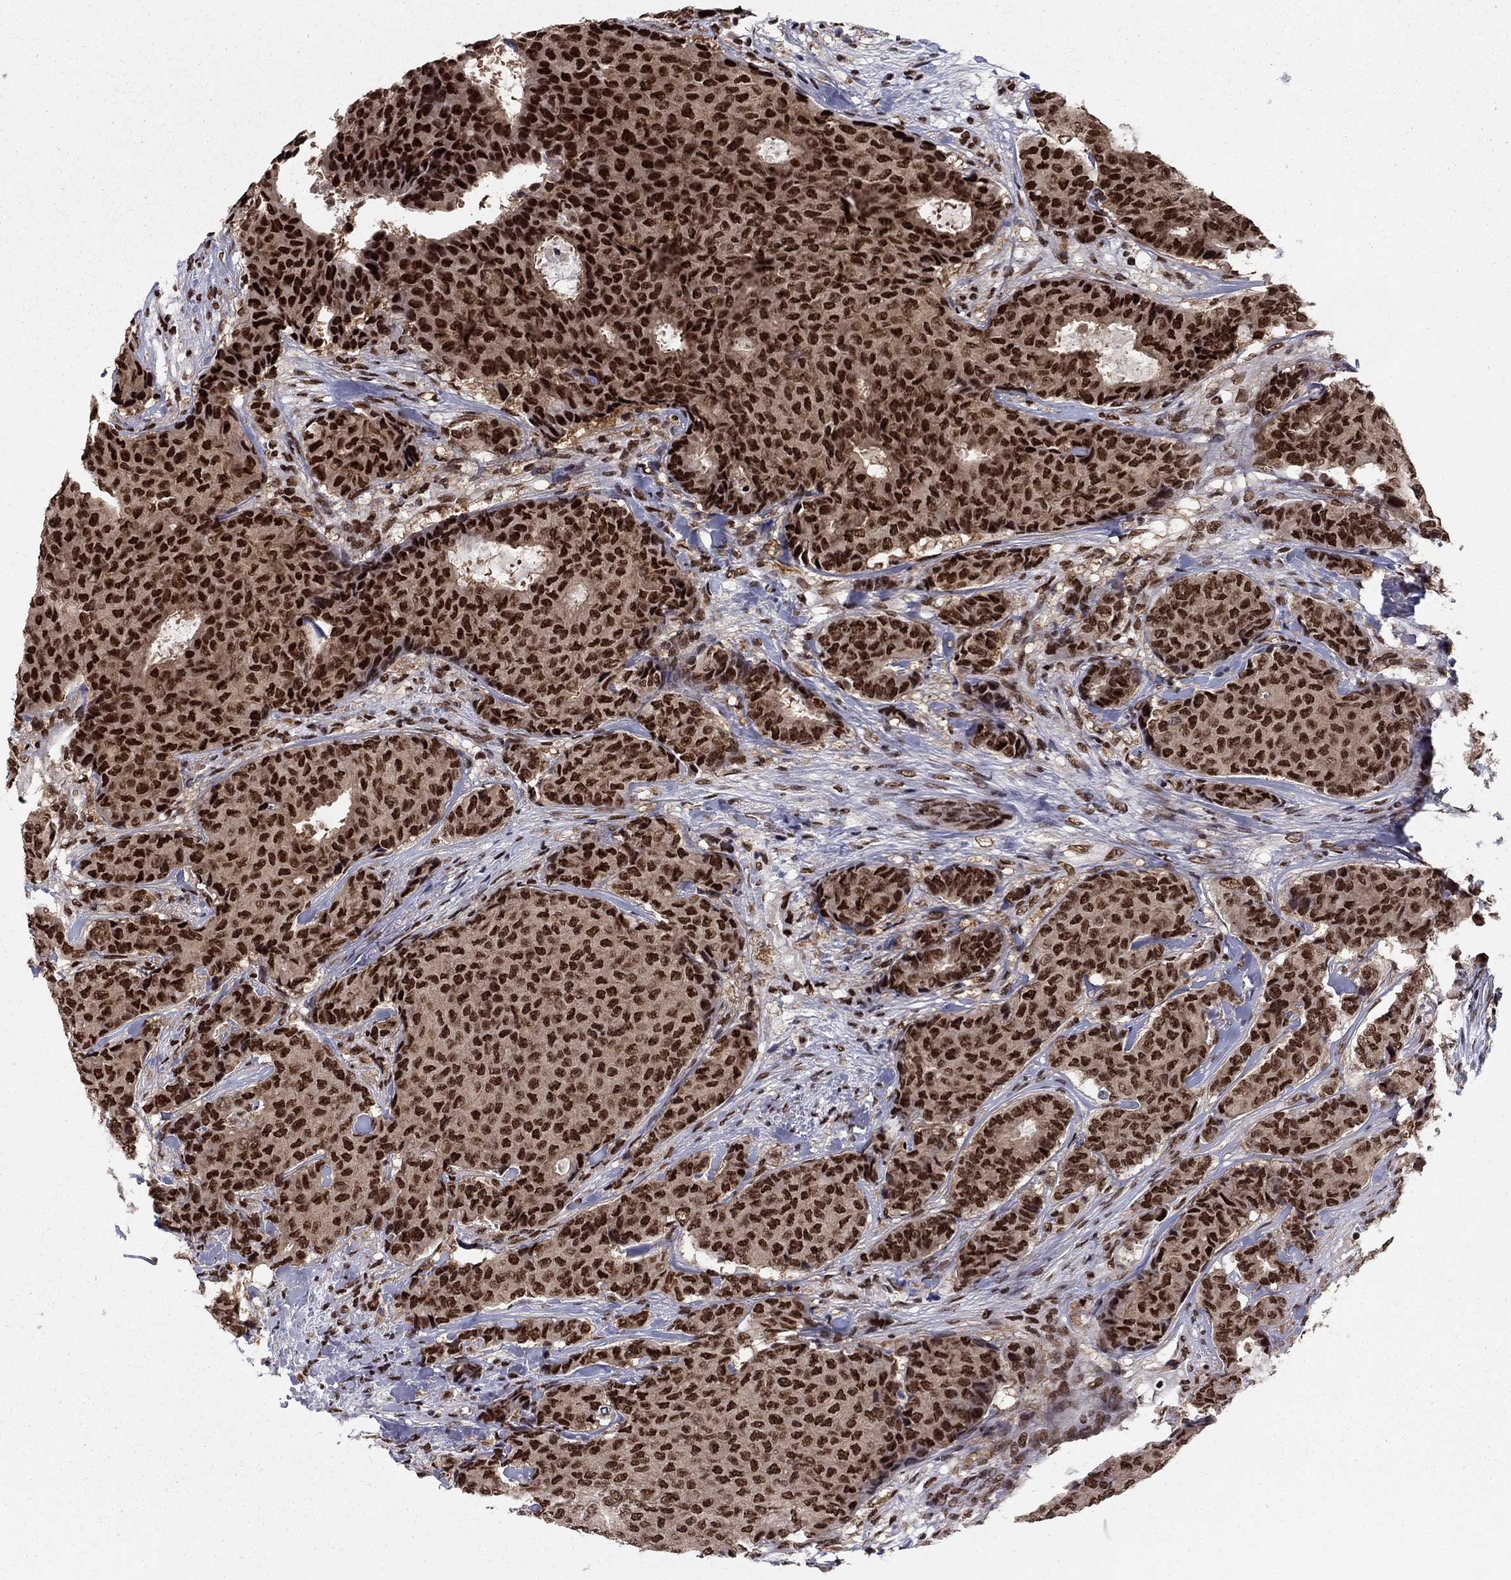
{"staining": {"intensity": "strong", "quantity": ">75%", "location": "nuclear"}, "tissue": "breast cancer", "cell_type": "Tumor cells", "image_type": "cancer", "snomed": [{"axis": "morphology", "description": "Duct carcinoma"}, {"axis": "topography", "description": "Breast"}], "caption": "The histopathology image demonstrates a brown stain indicating the presence of a protein in the nuclear of tumor cells in breast cancer.", "gene": "USP54", "patient": {"sex": "female", "age": 75}}